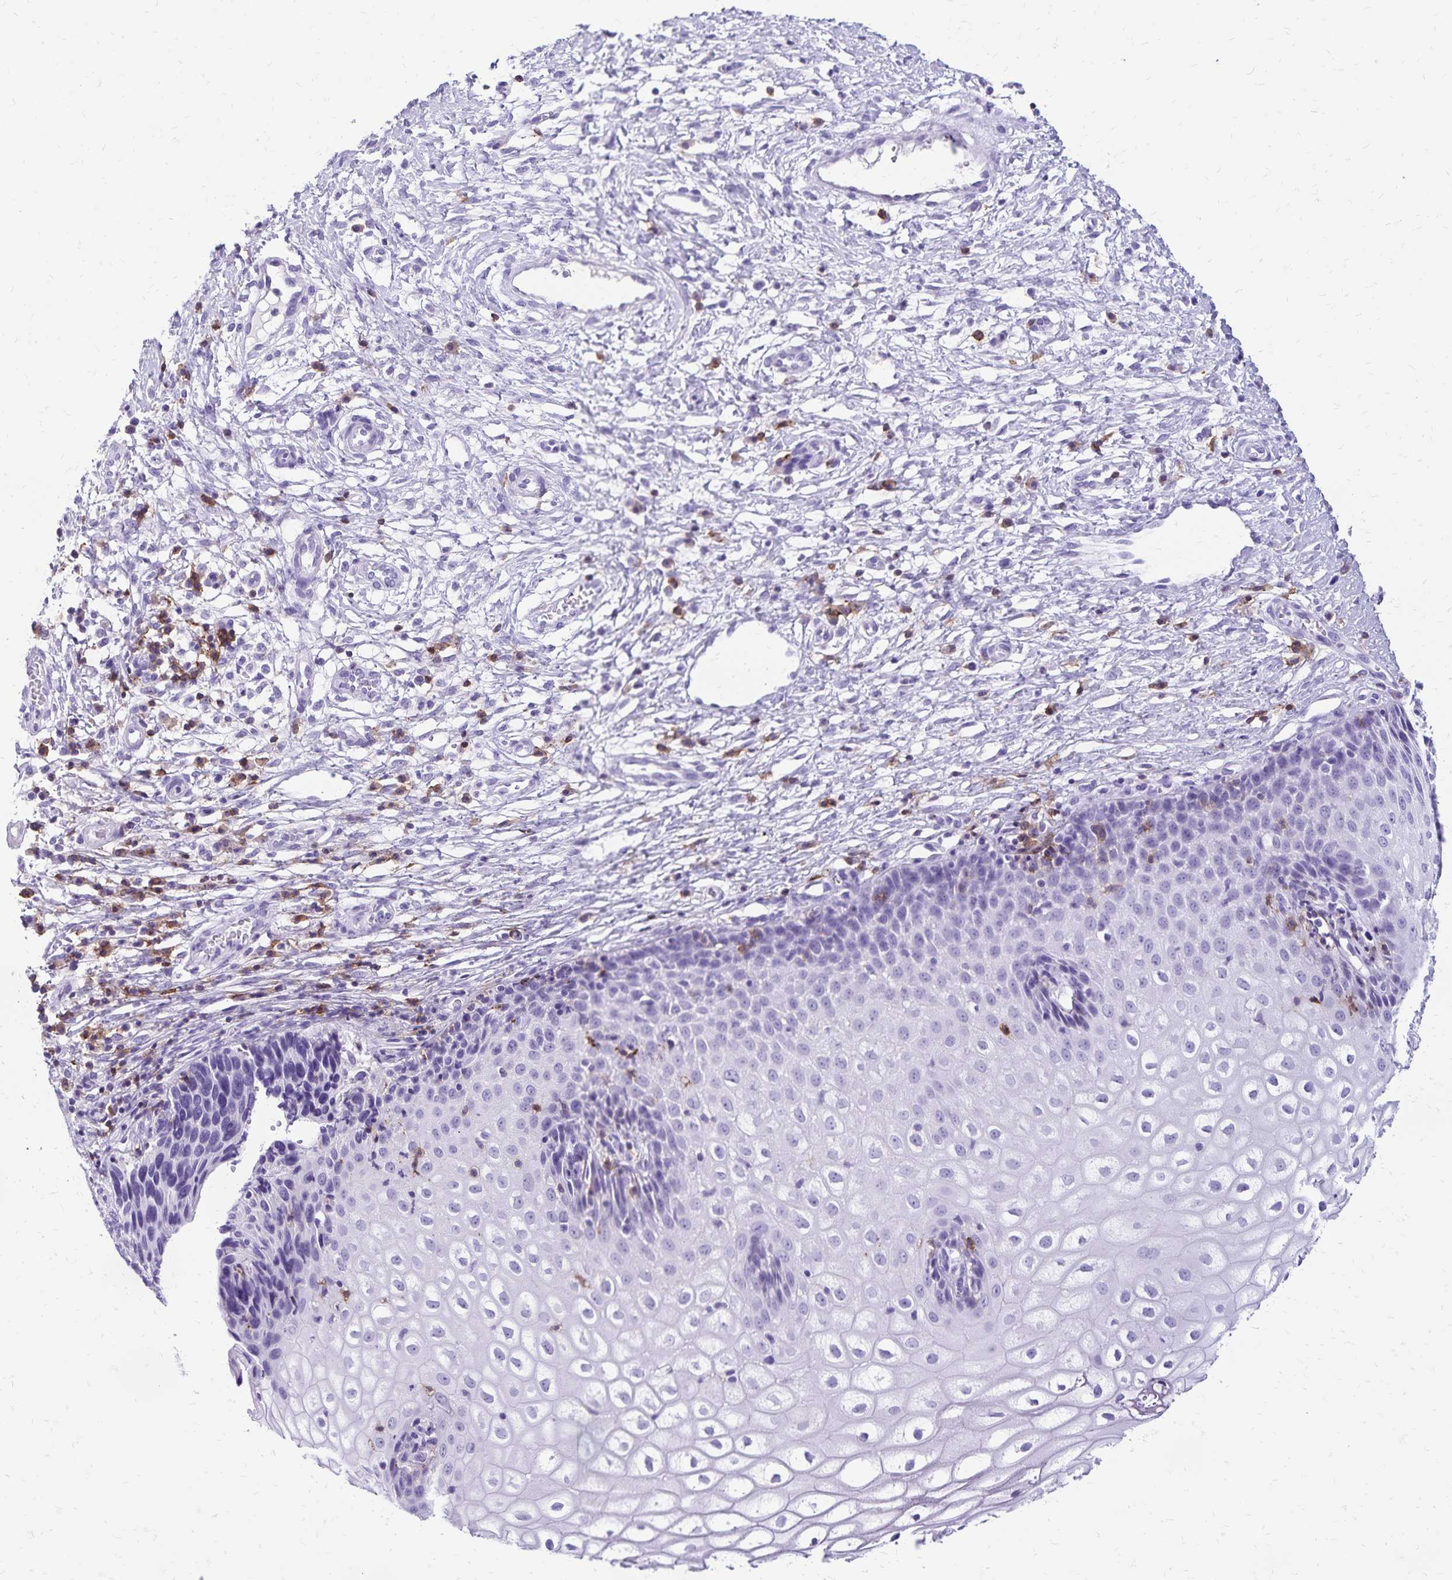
{"staining": {"intensity": "negative", "quantity": "none", "location": "none"}, "tissue": "cervix", "cell_type": "Glandular cells", "image_type": "normal", "snomed": [{"axis": "morphology", "description": "Normal tissue, NOS"}, {"axis": "topography", "description": "Cervix"}], "caption": "Protein analysis of benign cervix demonstrates no significant positivity in glandular cells.", "gene": "CD27", "patient": {"sex": "female", "age": 36}}